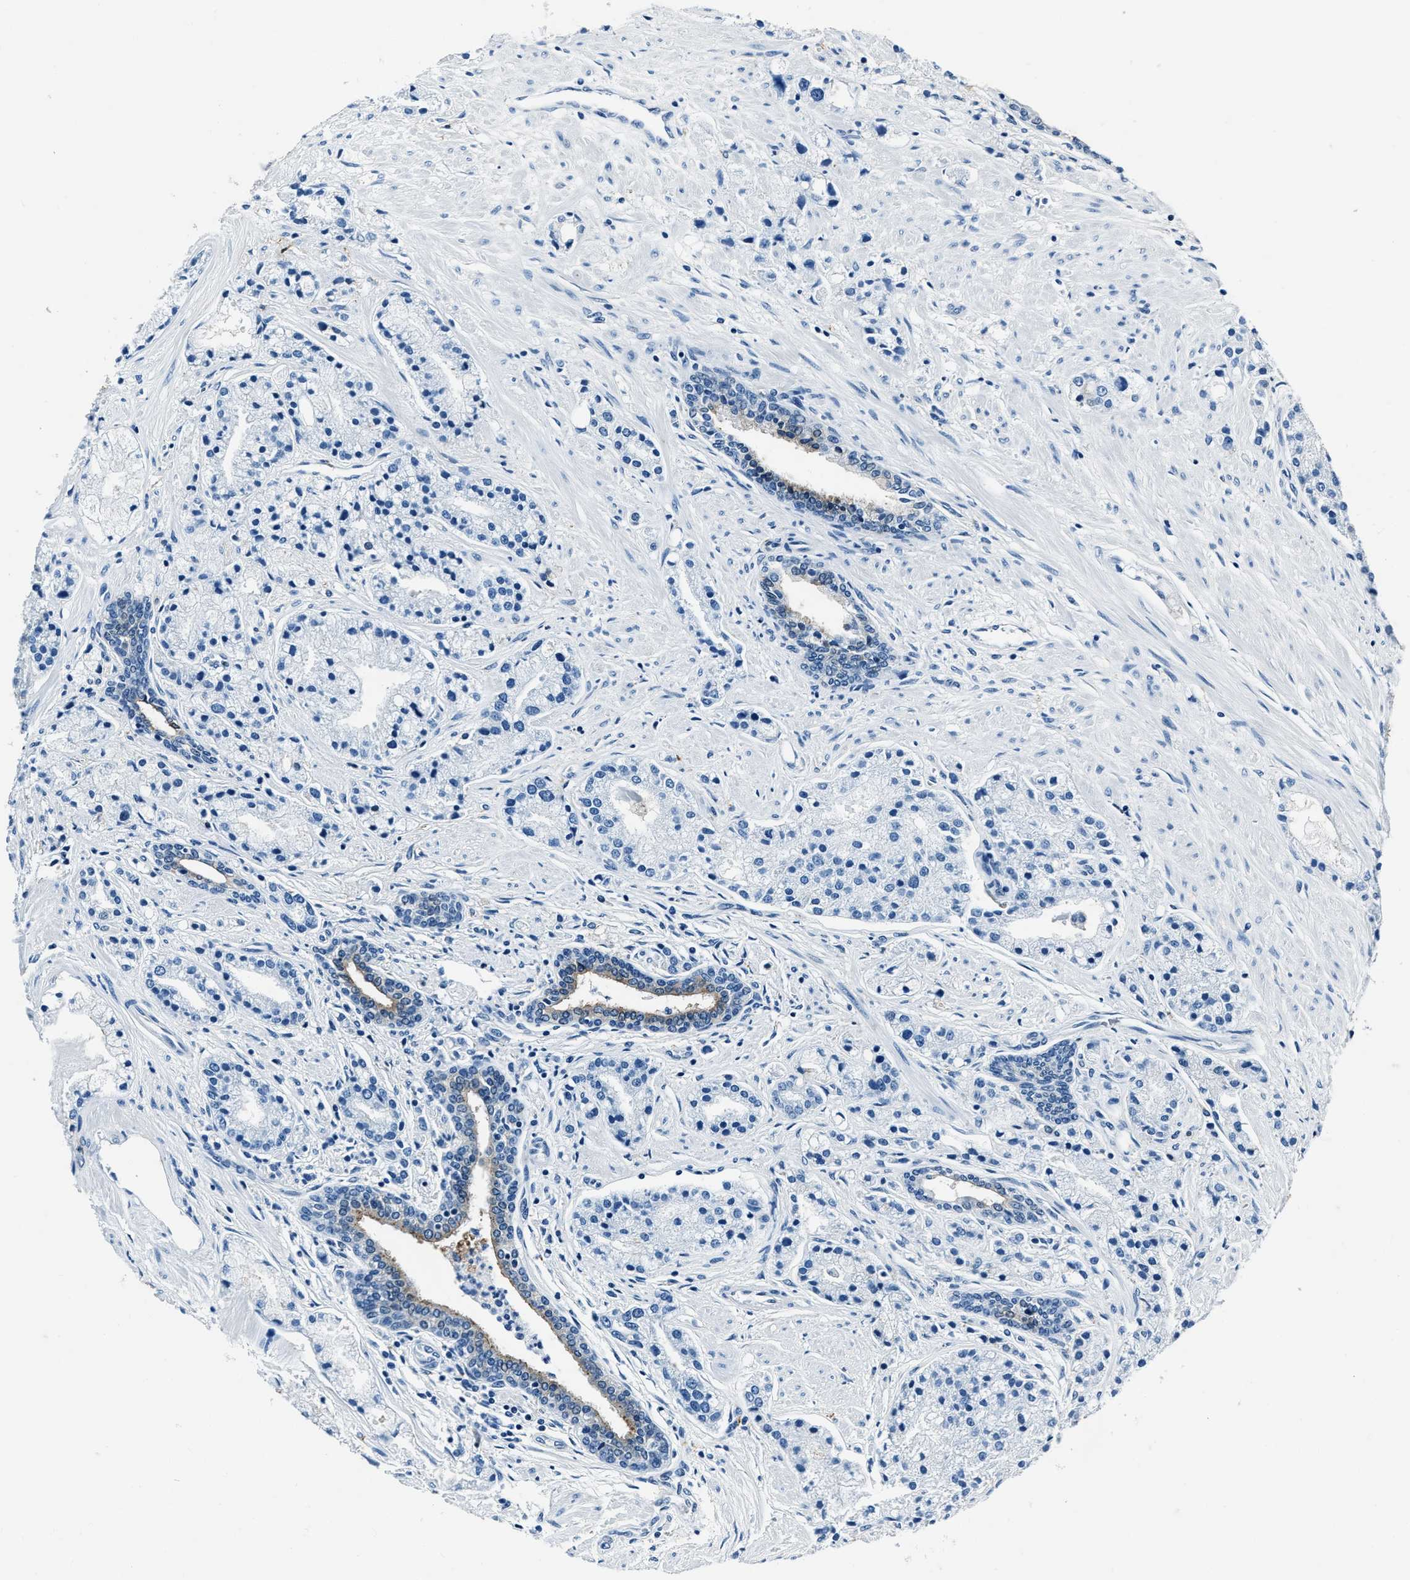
{"staining": {"intensity": "negative", "quantity": "none", "location": "none"}, "tissue": "prostate cancer", "cell_type": "Tumor cells", "image_type": "cancer", "snomed": [{"axis": "morphology", "description": "Adenocarcinoma, High grade"}, {"axis": "topography", "description": "Prostate"}], "caption": "DAB immunohistochemical staining of prostate cancer displays no significant positivity in tumor cells.", "gene": "PTPDC1", "patient": {"sex": "male", "age": 50}}